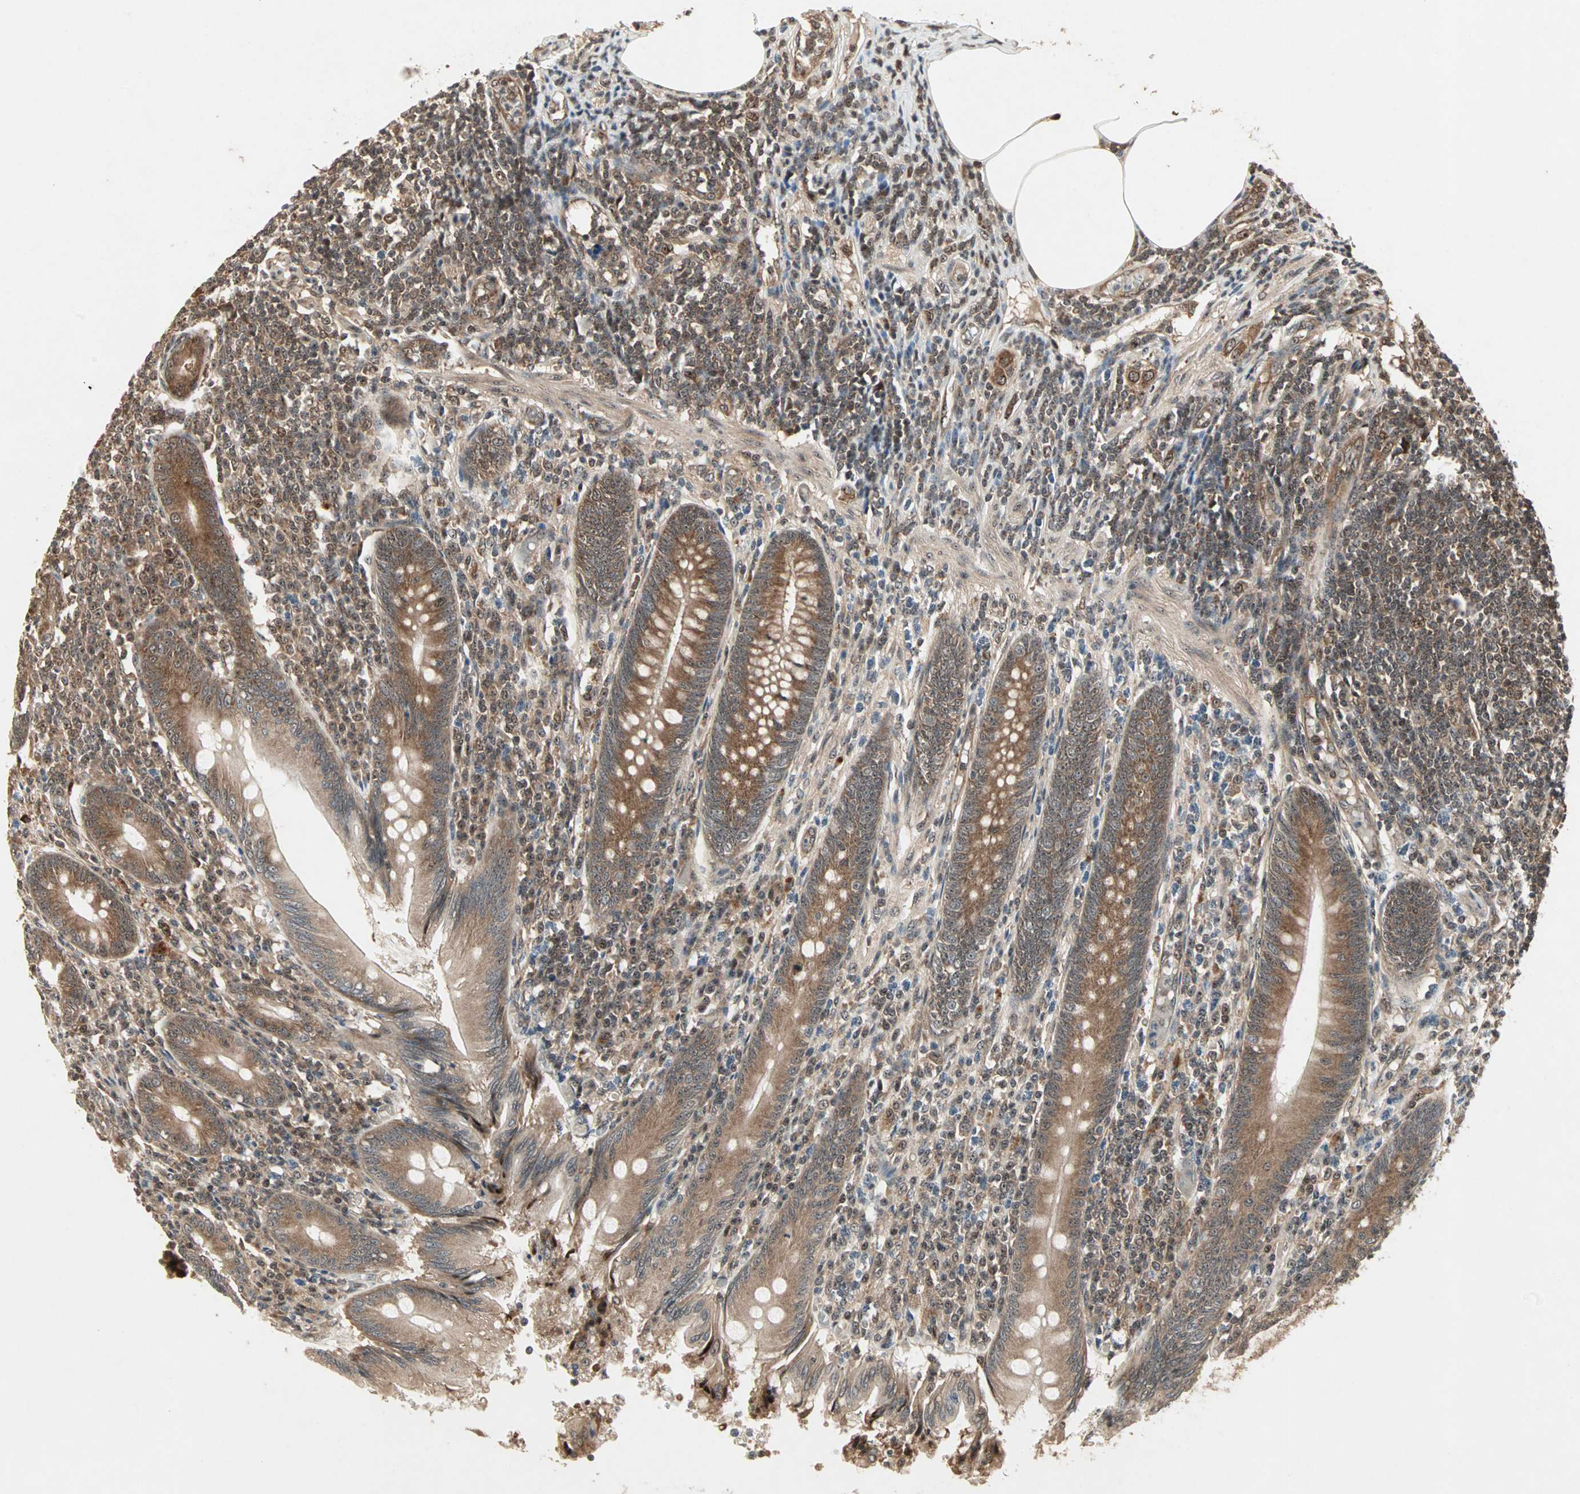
{"staining": {"intensity": "moderate", "quantity": ">75%", "location": "cytoplasmic/membranous"}, "tissue": "appendix", "cell_type": "Glandular cells", "image_type": "normal", "snomed": [{"axis": "morphology", "description": "Normal tissue, NOS"}, {"axis": "morphology", "description": "Inflammation, NOS"}, {"axis": "topography", "description": "Appendix"}], "caption": "Glandular cells exhibit medium levels of moderate cytoplasmic/membranous expression in approximately >75% of cells in unremarkable appendix.", "gene": "CSNK2B", "patient": {"sex": "male", "age": 46}}